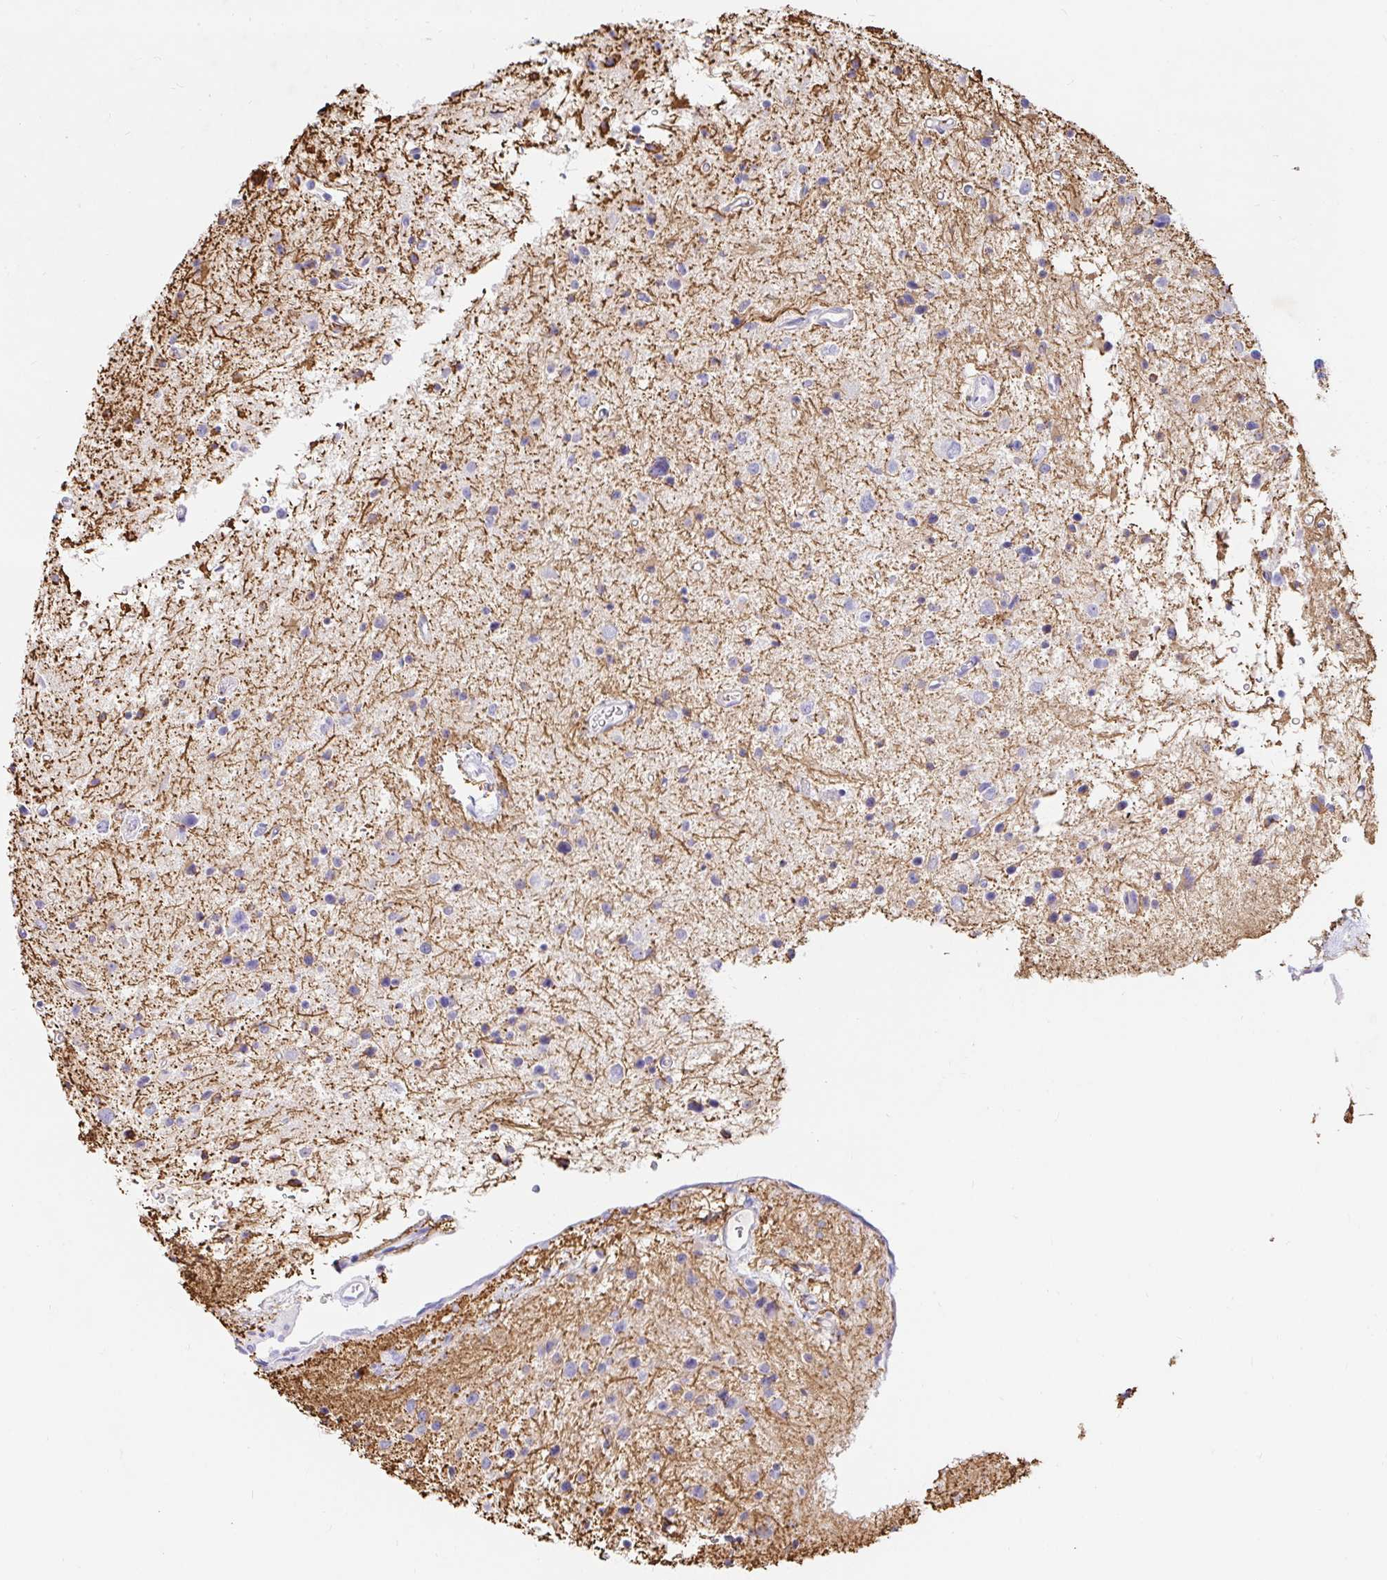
{"staining": {"intensity": "negative", "quantity": "none", "location": "none"}, "tissue": "glioma", "cell_type": "Tumor cells", "image_type": "cancer", "snomed": [{"axis": "morphology", "description": "Glioma, malignant, Low grade"}, {"axis": "topography", "description": "Brain"}], "caption": "A histopathology image of human malignant glioma (low-grade) is negative for staining in tumor cells.", "gene": "NR2E1", "patient": {"sex": "male", "age": 43}}